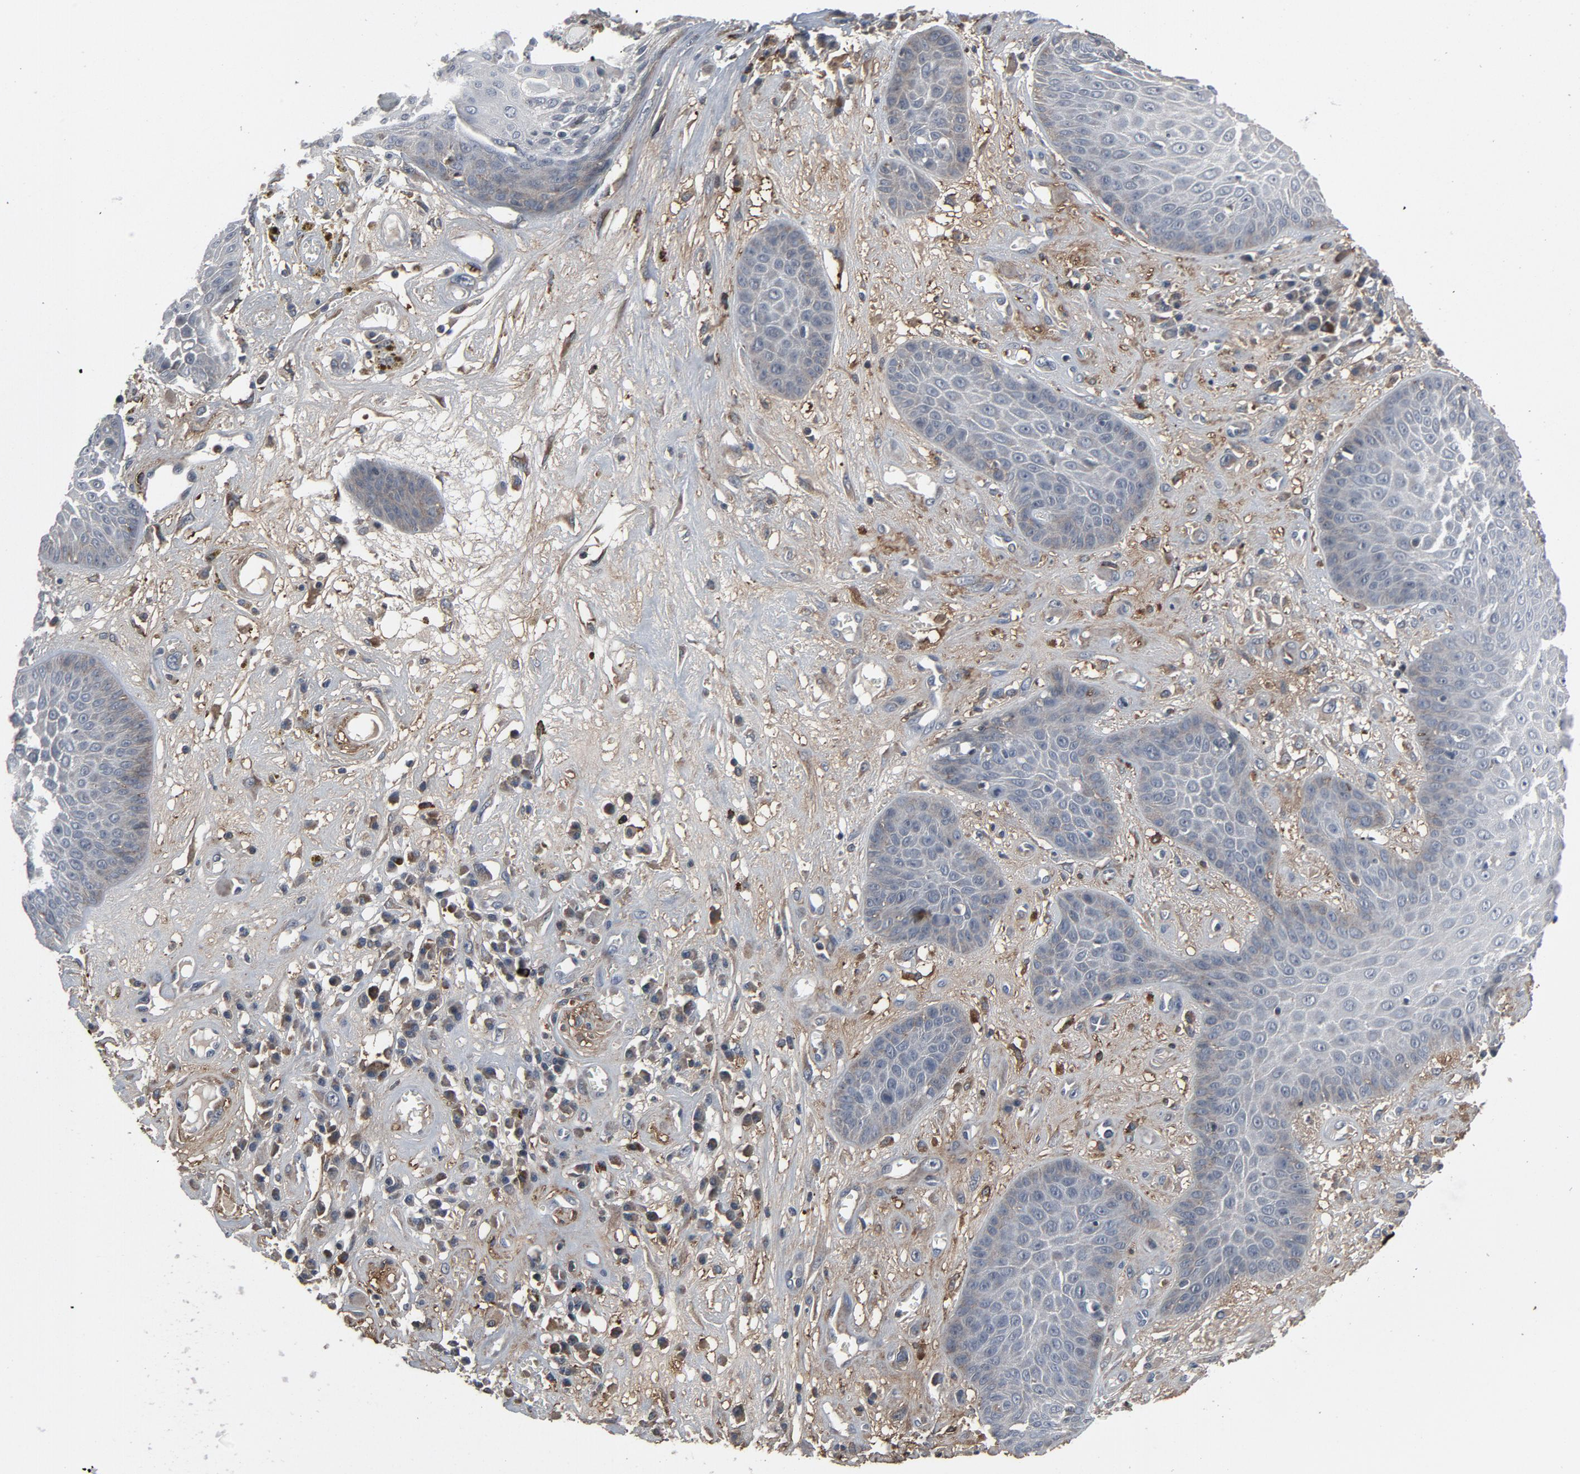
{"staining": {"intensity": "negative", "quantity": "none", "location": "none"}, "tissue": "skin cancer", "cell_type": "Tumor cells", "image_type": "cancer", "snomed": [{"axis": "morphology", "description": "Squamous cell carcinoma, NOS"}, {"axis": "topography", "description": "Skin"}], "caption": "Immunohistochemistry (IHC) of skin squamous cell carcinoma demonstrates no staining in tumor cells.", "gene": "PDZD4", "patient": {"sex": "male", "age": 65}}